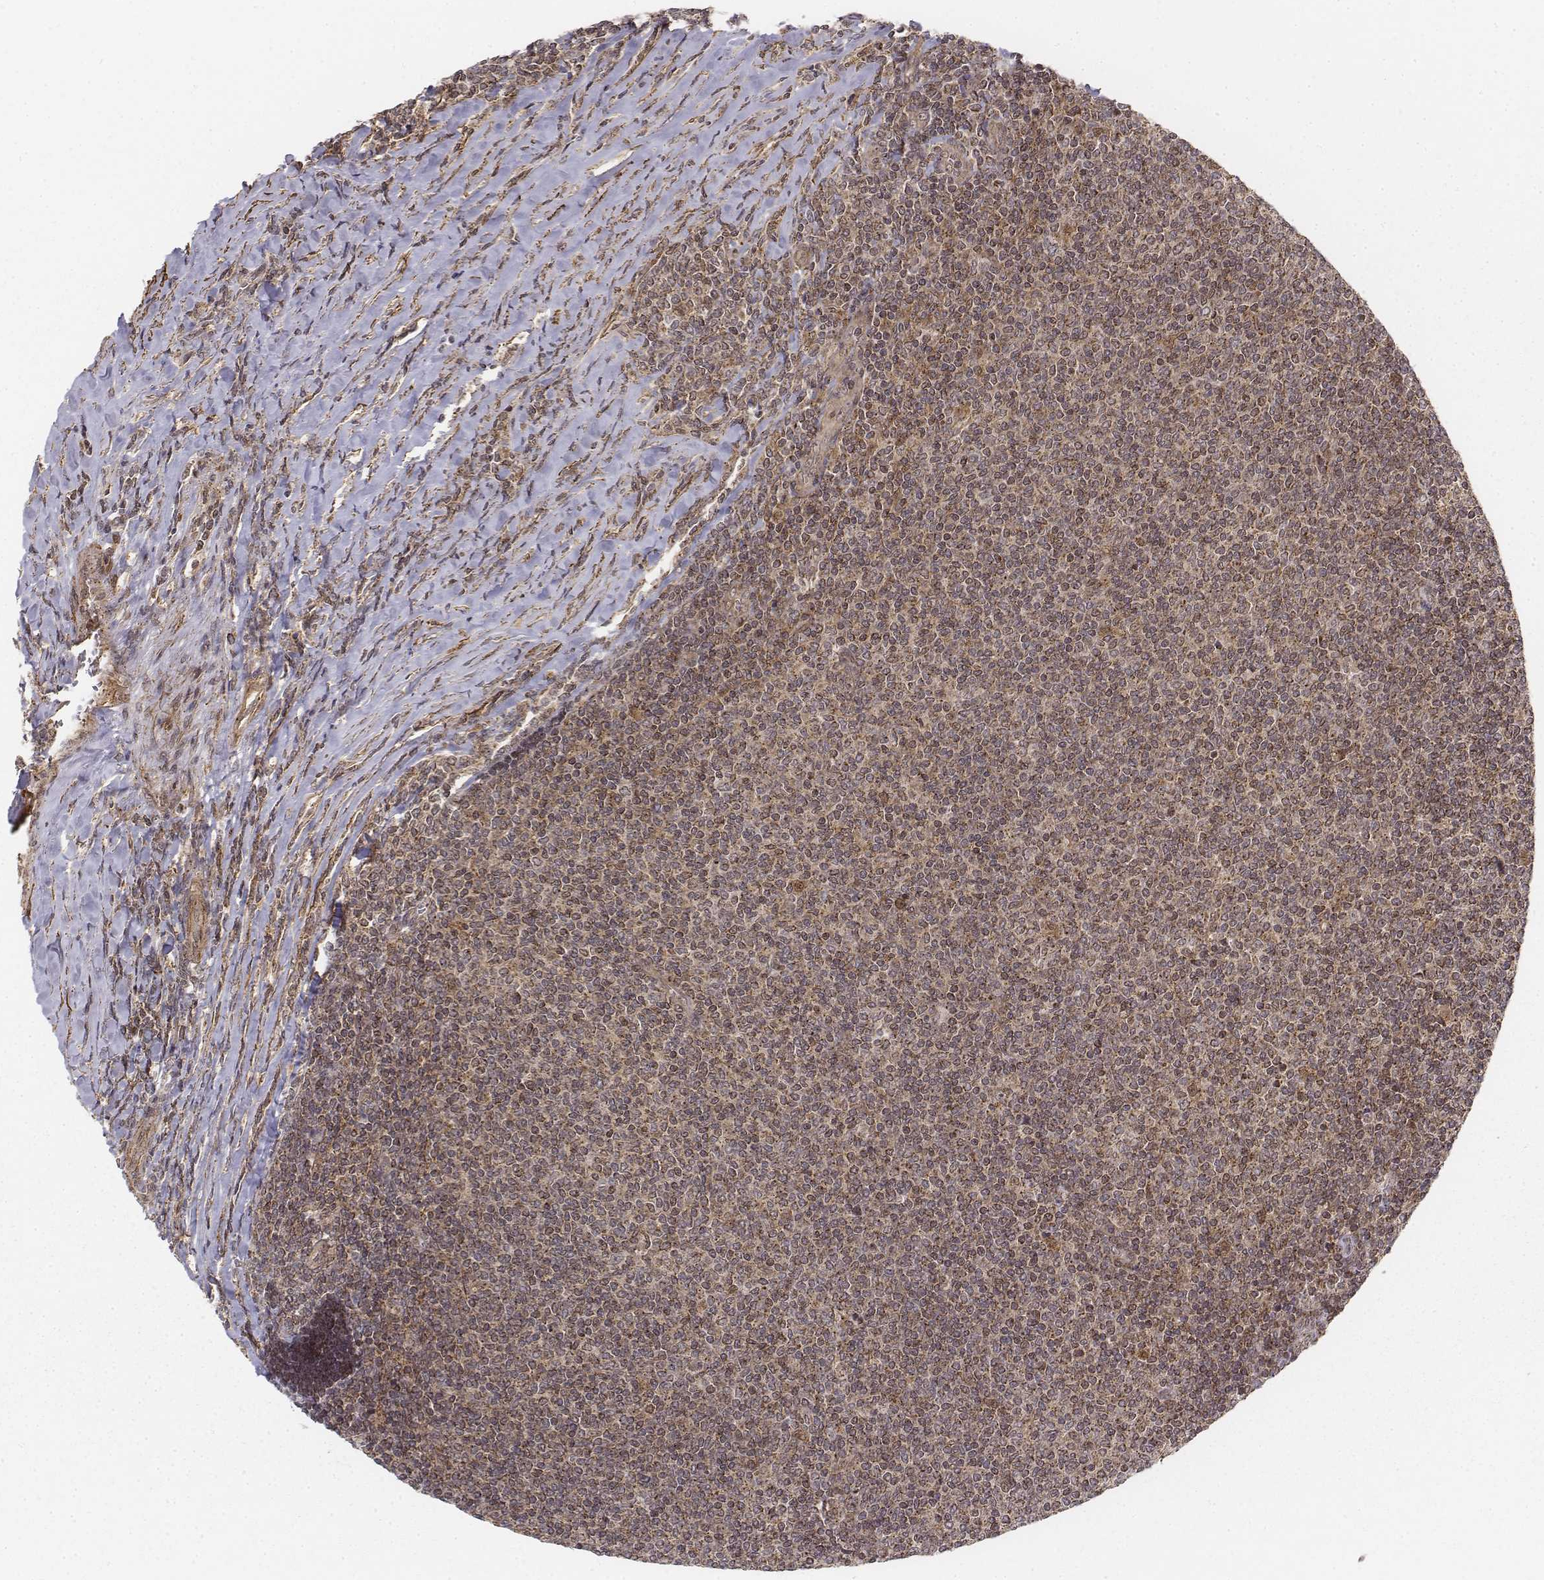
{"staining": {"intensity": "weak", "quantity": ">75%", "location": "cytoplasmic/membranous,nuclear"}, "tissue": "lymphoma", "cell_type": "Tumor cells", "image_type": "cancer", "snomed": [{"axis": "morphology", "description": "Malignant lymphoma, non-Hodgkin's type, Low grade"}, {"axis": "topography", "description": "Lymph node"}], "caption": "High-power microscopy captured an IHC micrograph of lymphoma, revealing weak cytoplasmic/membranous and nuclear expression in about >75% of tumor cells.", "gene": "ZFYVE19", "patient": {"sex": "male", "age": 52}}